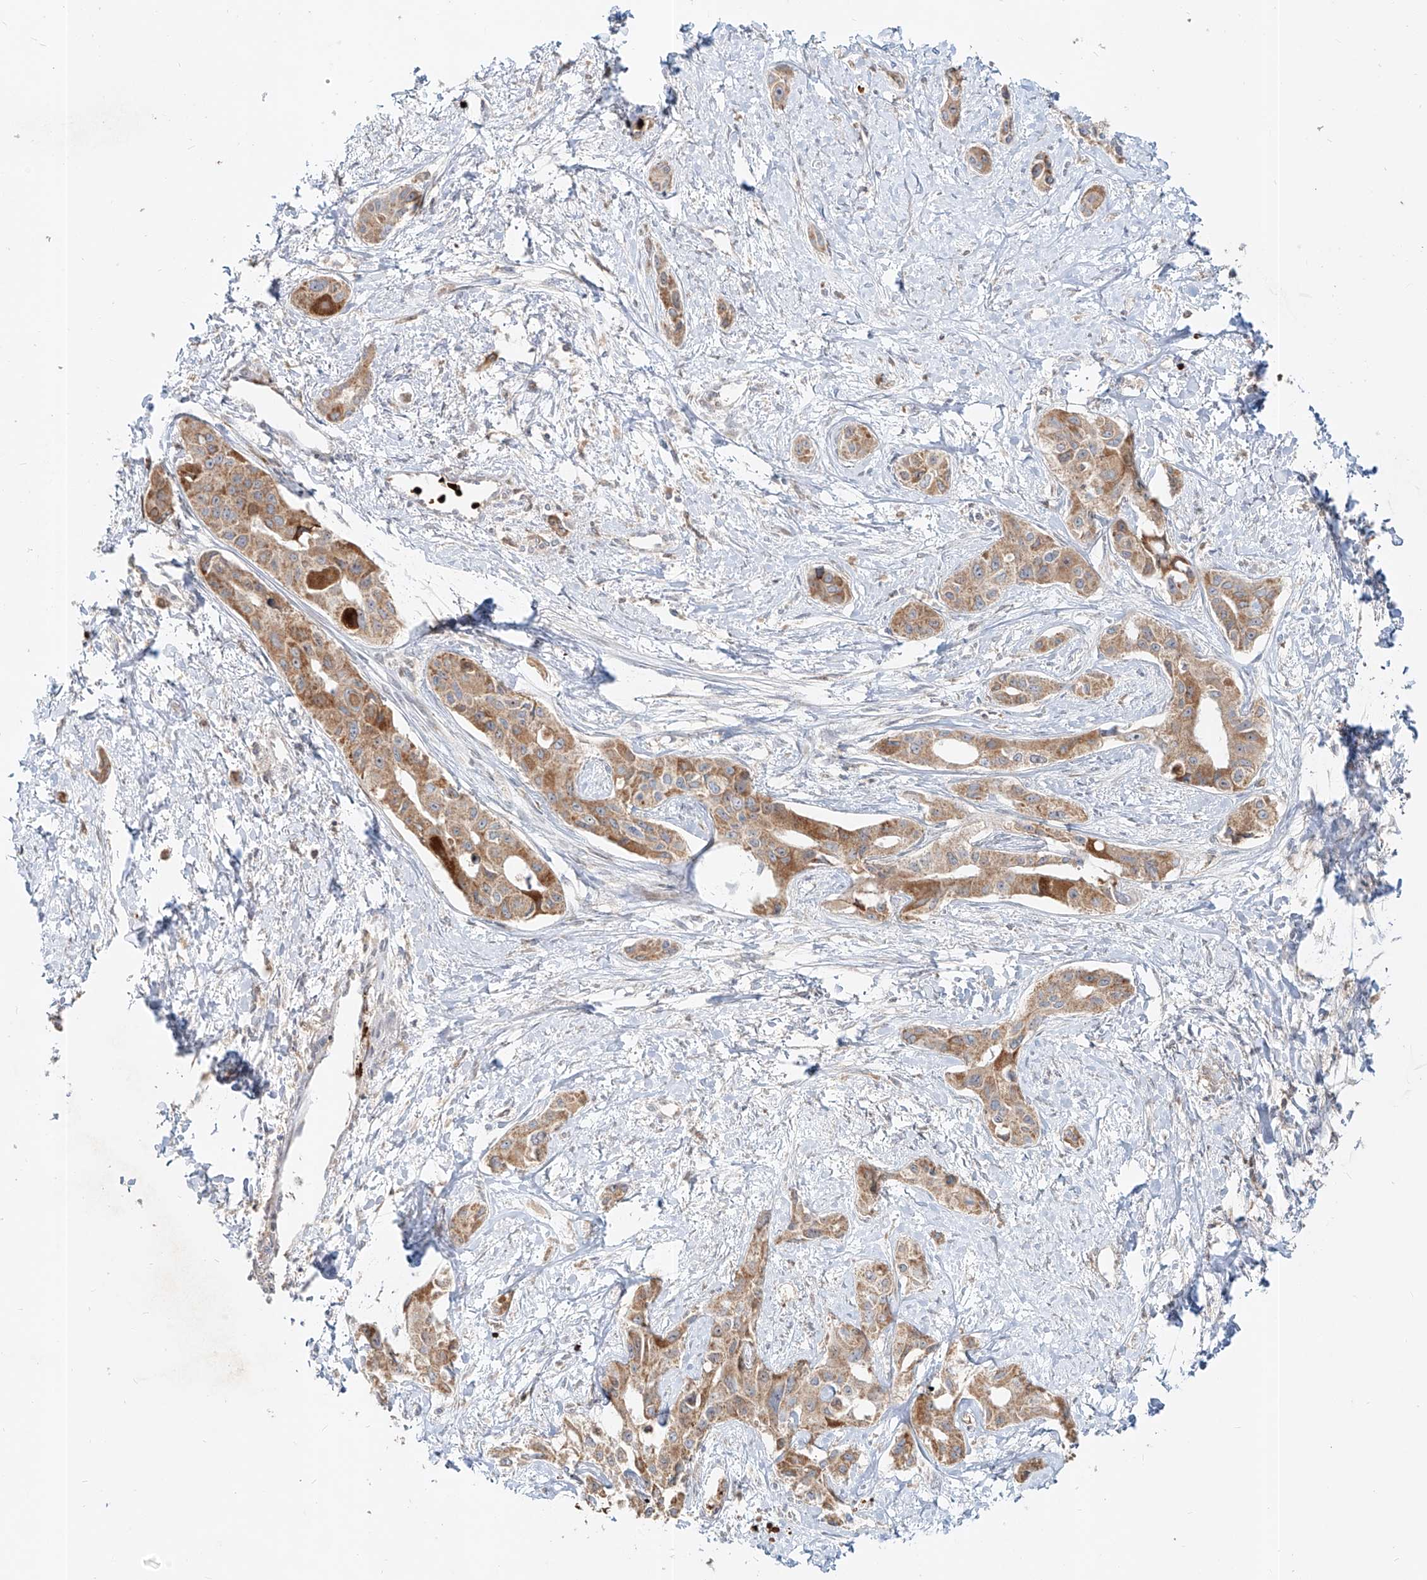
{"staining": {"intensity": "moderate", "quantity": ">75%", "location": "cytoplasmic/membranous"}, "tissue": "liver cancer", "cell_type": "Tumor cells", "image_type": "cancer", "snomed": [{"axis": "morphology", "description": "Cholangiocarcinoma"}, {"axis": "topography", "description": "Liver"}], "caption": "Protein expression by immunohistochemistry shows moderate cytoplasmic/membranous positivity in approximately >75% of tumor cells in cholangiocarcinoma (liver).", "gene": "FGD2", "patient": {"sex": "male", "age": 59}}